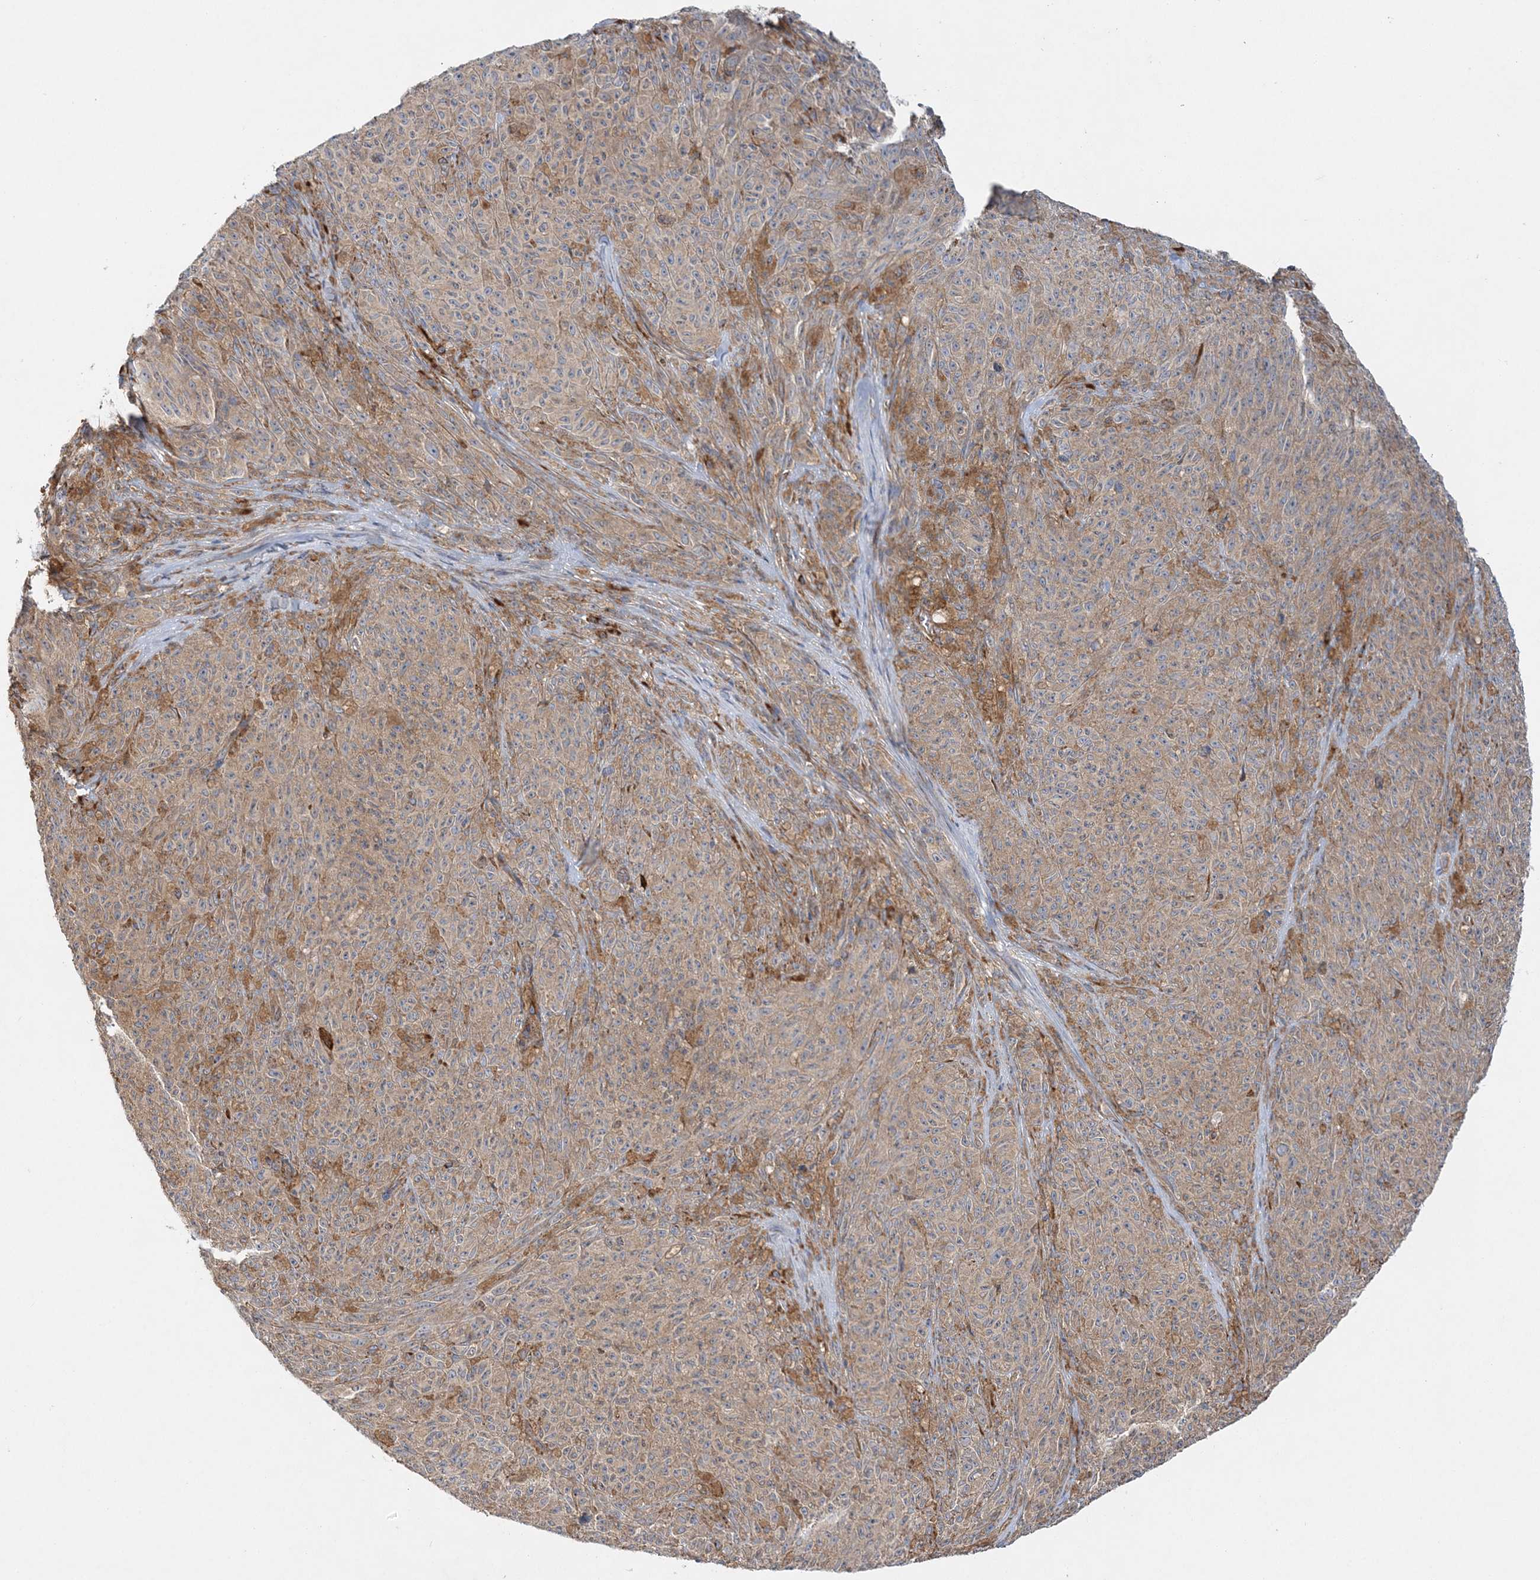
{"staining": {"intensity": "weak", "quantity": ">75%", "location": "cytoplasmic/membranous"}, "tissue": "melanoma", "cell_type": "Tumor cells", "image_type": "cancer", "snomed": [{"axis": "morphology", "description": "Malignant melanoma, NOS"}, {"axis": "topography", "description": "Skin"}], "caption": "A photomicrograph of melanoma stained for a protein demonstrates weak cytoplasmic/membranous brown staining in tumor cells.", "gene": "ZFYVE16", "patient": {"sex": "female", "age": 82}}